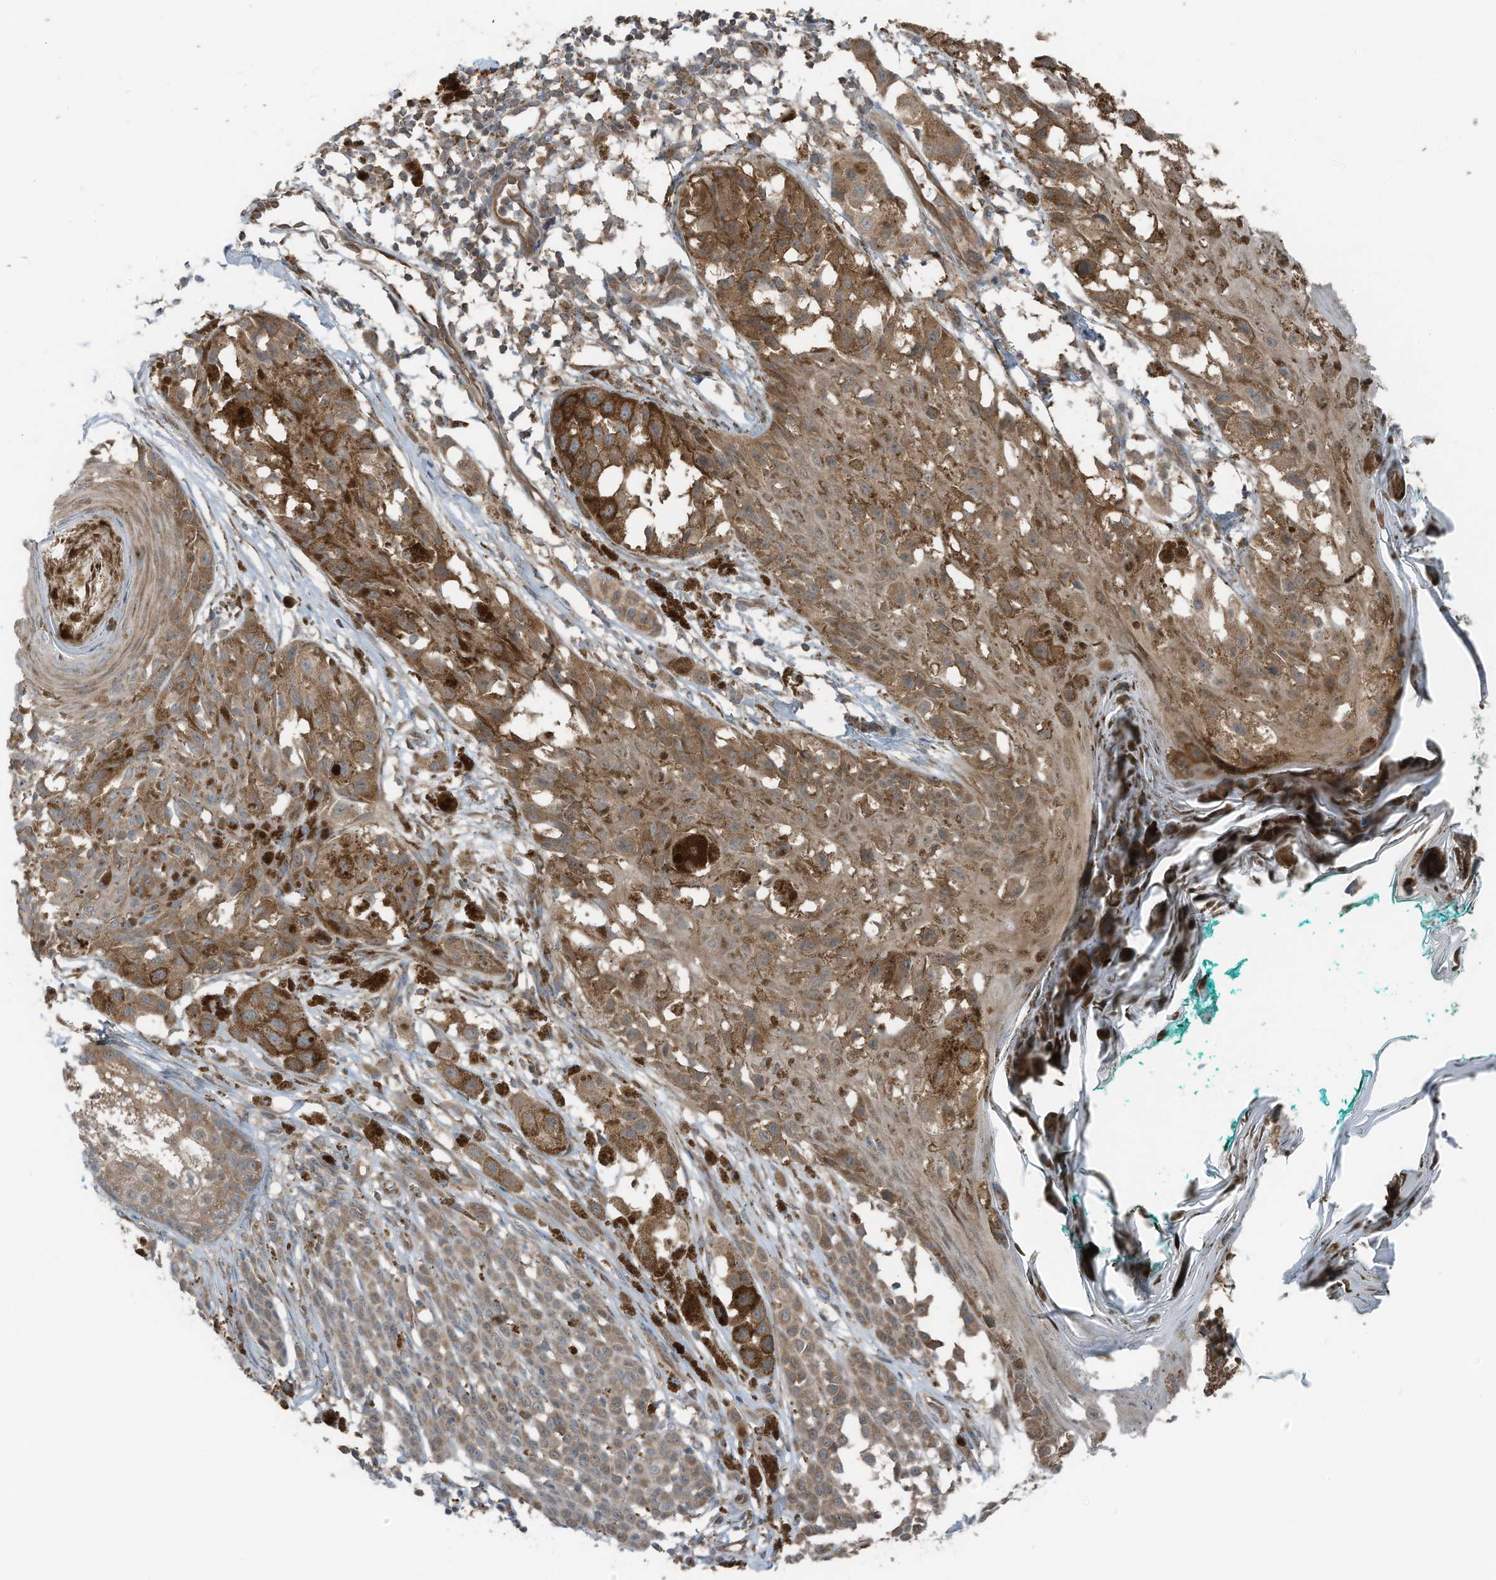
{"staining": {"intensity": "moderate", "quantity": ">75%", "location": "cytoplasmic/membranous"}, "tissue": "melanoma", "cell_type": "Tumor cells", "image_type": "cancer", "snomed": [{"axis": "morphology", "description": "Malignant melanoma, NOS"}, {"axis": "topography", "description": "Skin of leg"}], "caption": "Moderate cytoplasmic/membranous expression is identified in about >75% of tumor cells in malignant melanoma. (Brightfield microscopy of DAB IHC at high magnification).", "gene": "TXNDC9", "patient": {"sex": "female", "age": 72}}